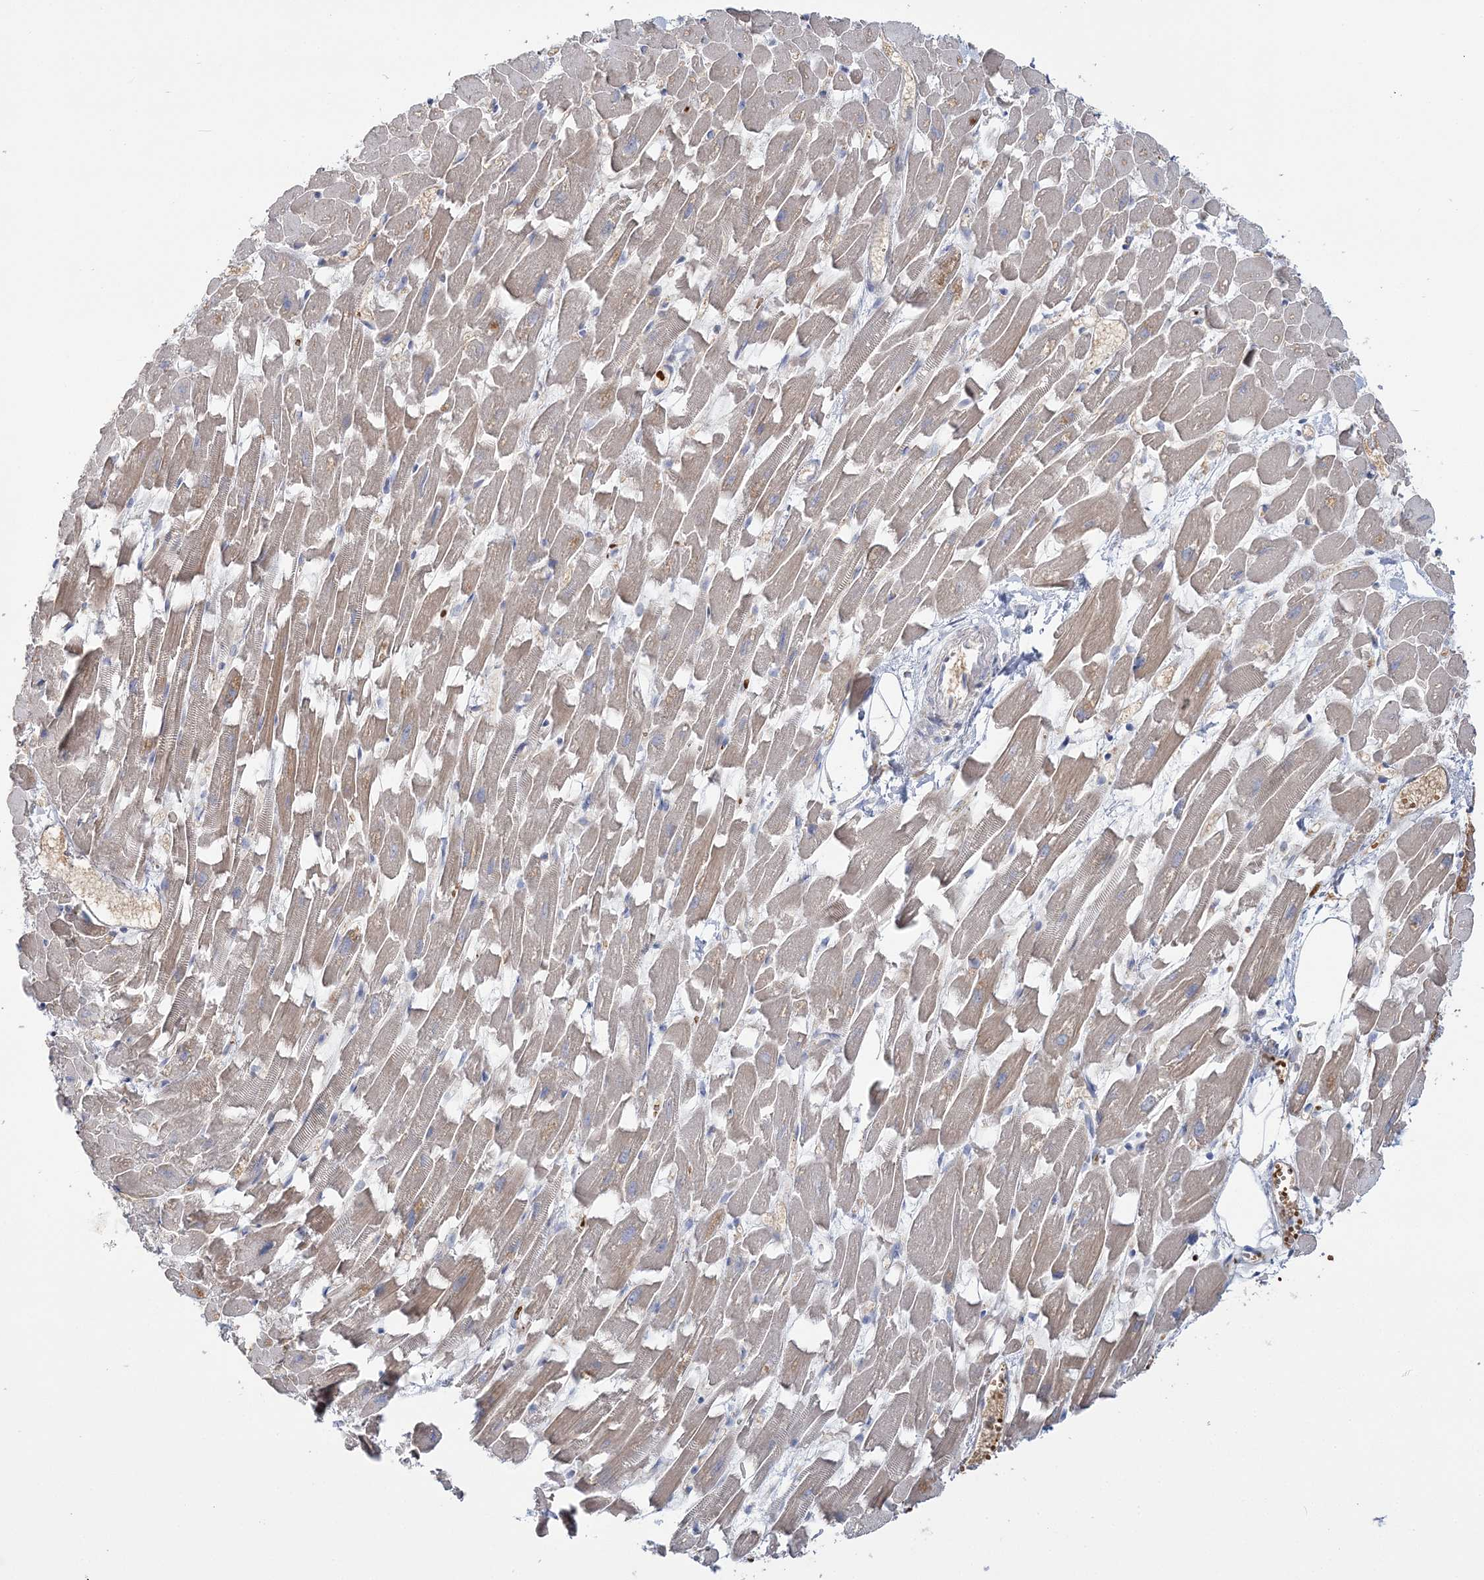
{"staining": {"intensity": "weak", "quantity": "<25%", "location": "cytoplasmic/membranous"}, "tissue": "heart muscle", "cell_type": "Cardiomyocytes", "image_type": "normal", "snomed": [{"axis": "morphology", "description": "Normal tissue, NOS"}, {"axis": "topography", "description": "Heart"}], "caption": "This is a histopathology image of immunohistochemistry staining of unremarkable heart muscle, which shows no positivity in cardiomyocytes. Nuclei are stained in blue.", "gene": "ATP11B", "patient": {"sex": "female", "age": 64}}